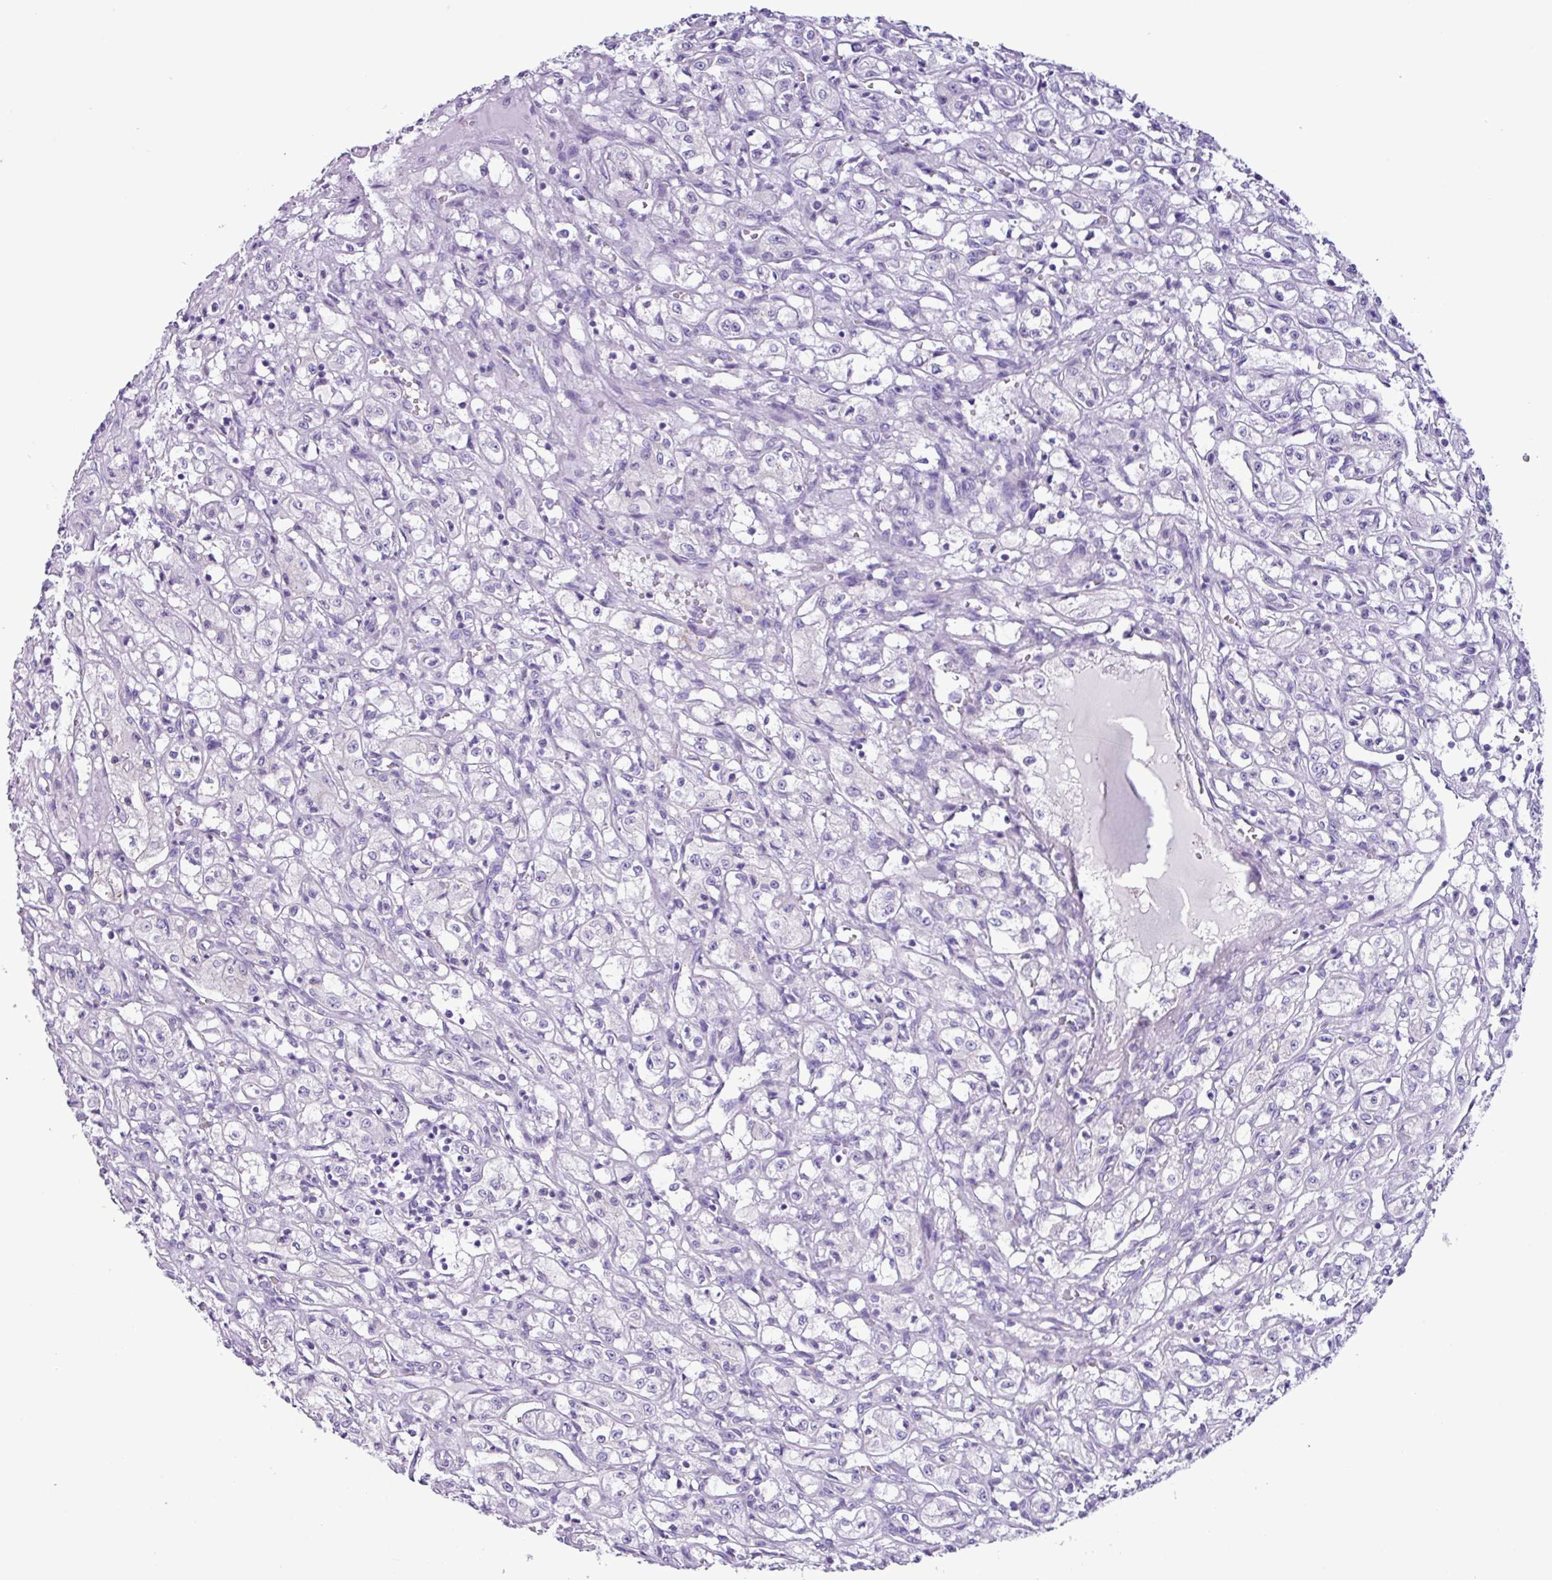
{"staining": {"intensity": "negative", "quantity": "none", "location": "none"}, "tissue": "renal cancer", "cell_type": "Tumor cells", "image_type": "cancer", "snomed": [{"axis": "morphology", "description": "Adenocarcinoma, NOS"}, {"axis": "topography", "description": "Kidney"}], "caption": "An immunohistochemistry photomicrograph of renal cancer (adenocarcinoma) is shown. There is no staining in tumor cells of renal cancer (adenocarcinoma).", "gene": "AGO3", "patient": {"sex": "male", "age": 56}}